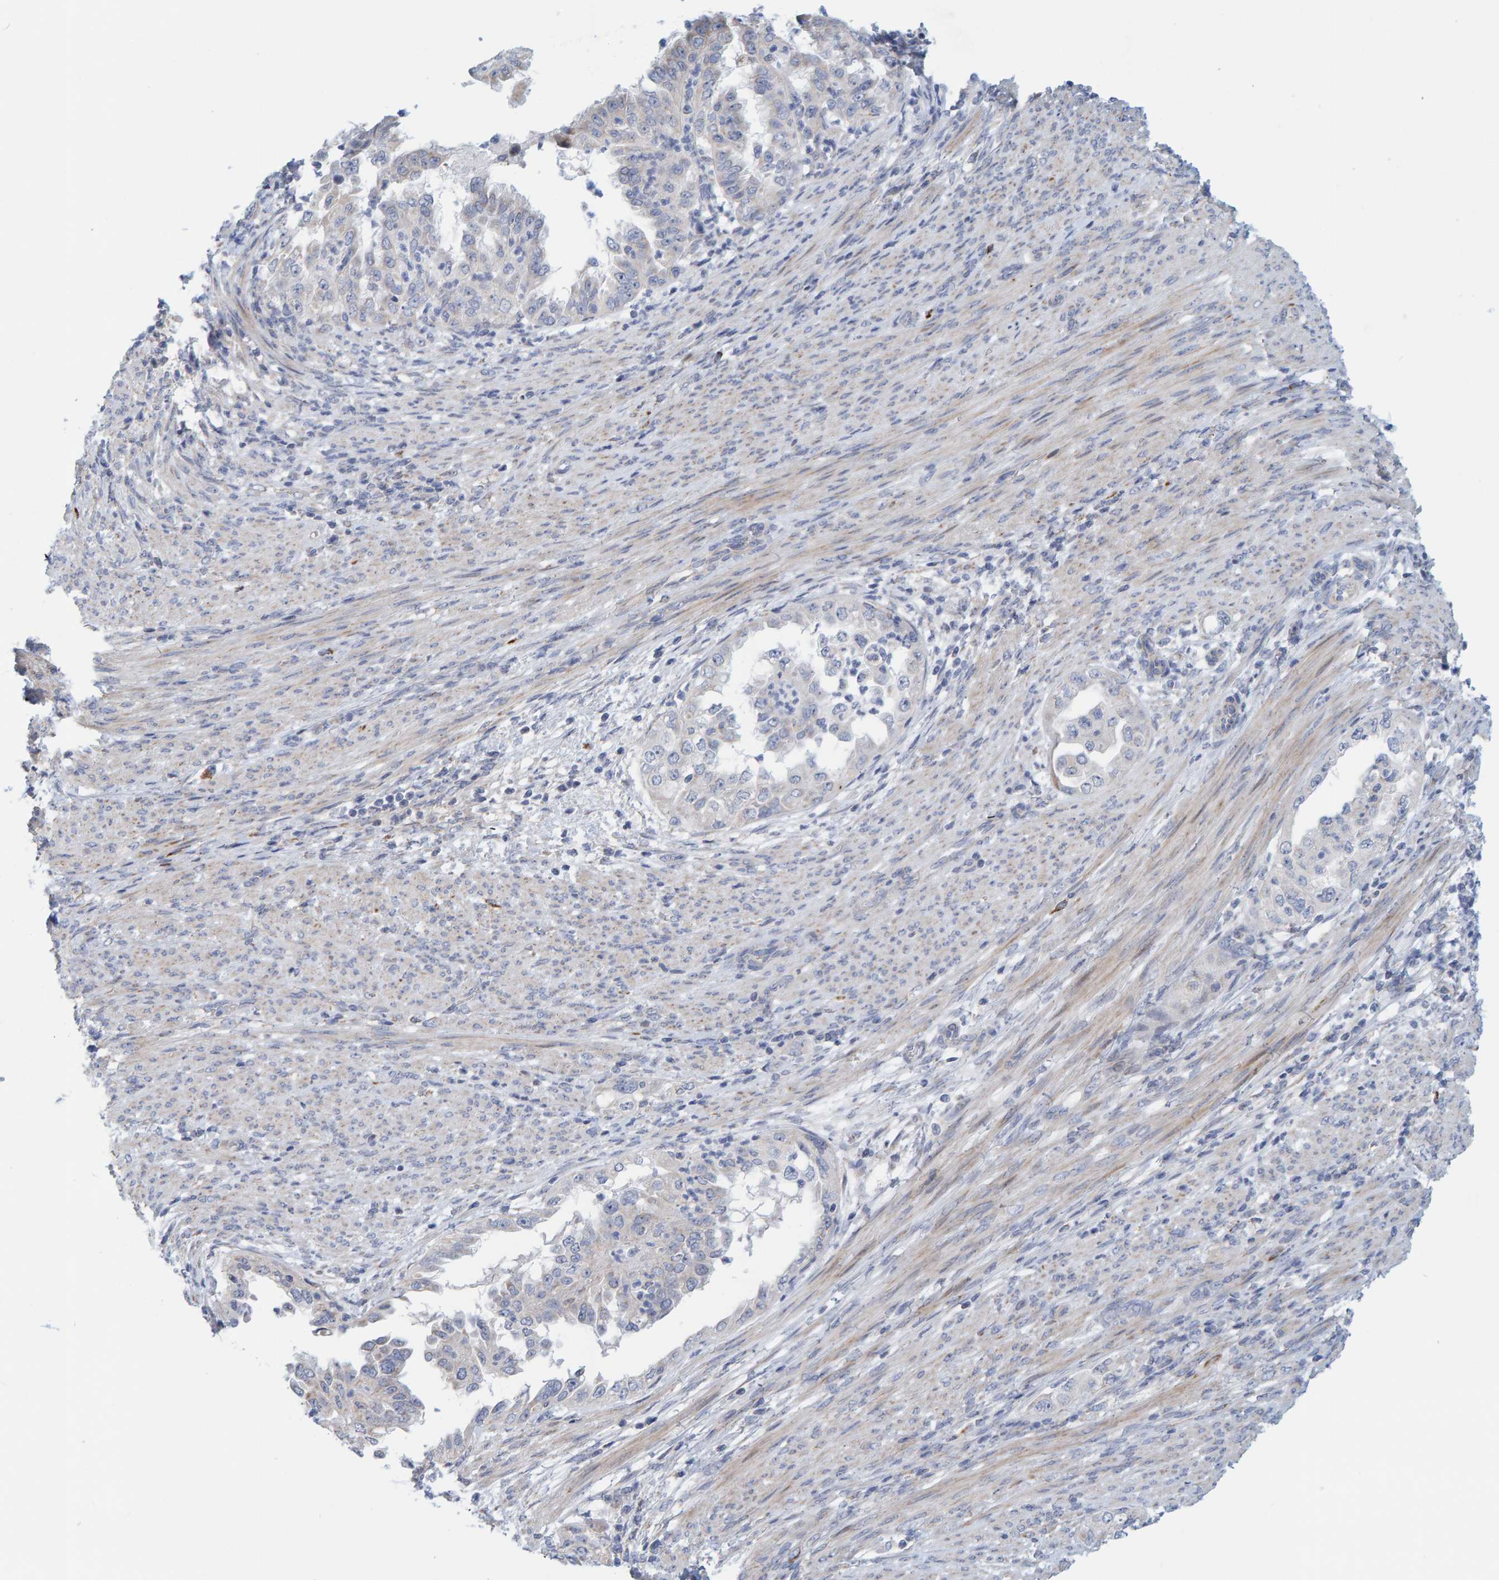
{"staining": {"intensity": "negative", "quantity": "none", "location": "none"}, "tissue": "endometrial cancer", "cell_type": "Tumor cells", "image_type": "cancer", "snomed": [{"axis": "morphology", "description": "Adenocarcinoma, NOS"}, {"axis": "topography", "description": "Endometrium"}], "caption": "IHC of endometrial adenocarcinoma shows no expression in tumor cells.", "gene": "ZC3H3", "patient": {"sex": "female", "age": 85}}